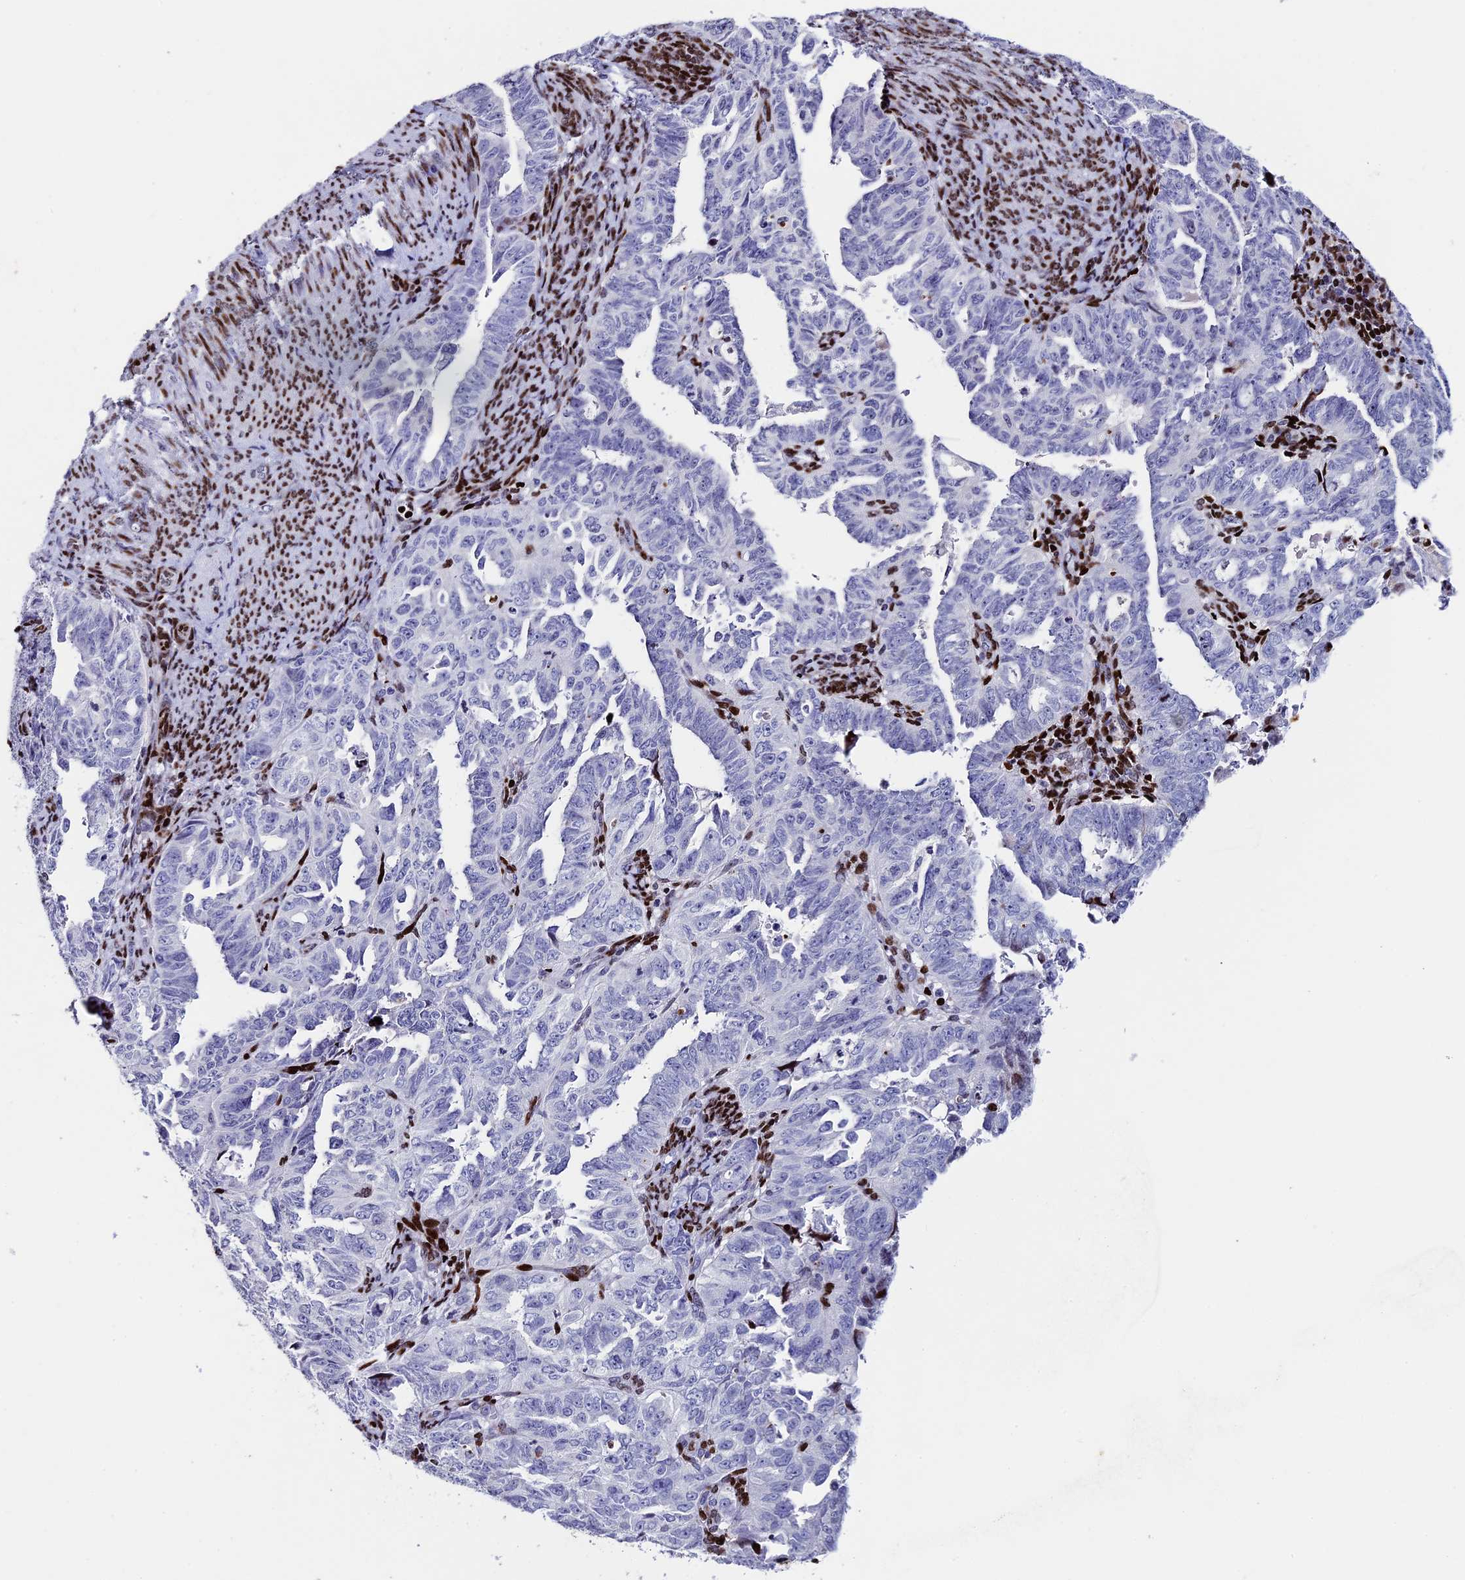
{"staining": {"intensity": "negative", "quantity": "none", "location": "none"}, "tissue": "endometrial cancer", "cell_type": "Tumor cells", "image_type": "cancer", "snomed": [{"axis": "morphology", "description": "Adenocarcinoma, NOS"}, {"axis": "topography", "description": "Endometrium"}], "caption": "A histopathology image of endometrial adenocarcinoma stained for a protein reveals no brown staining in tumor cells.", "gene": "BTBD3", "patient": {"sex": "female", "age": 65}}